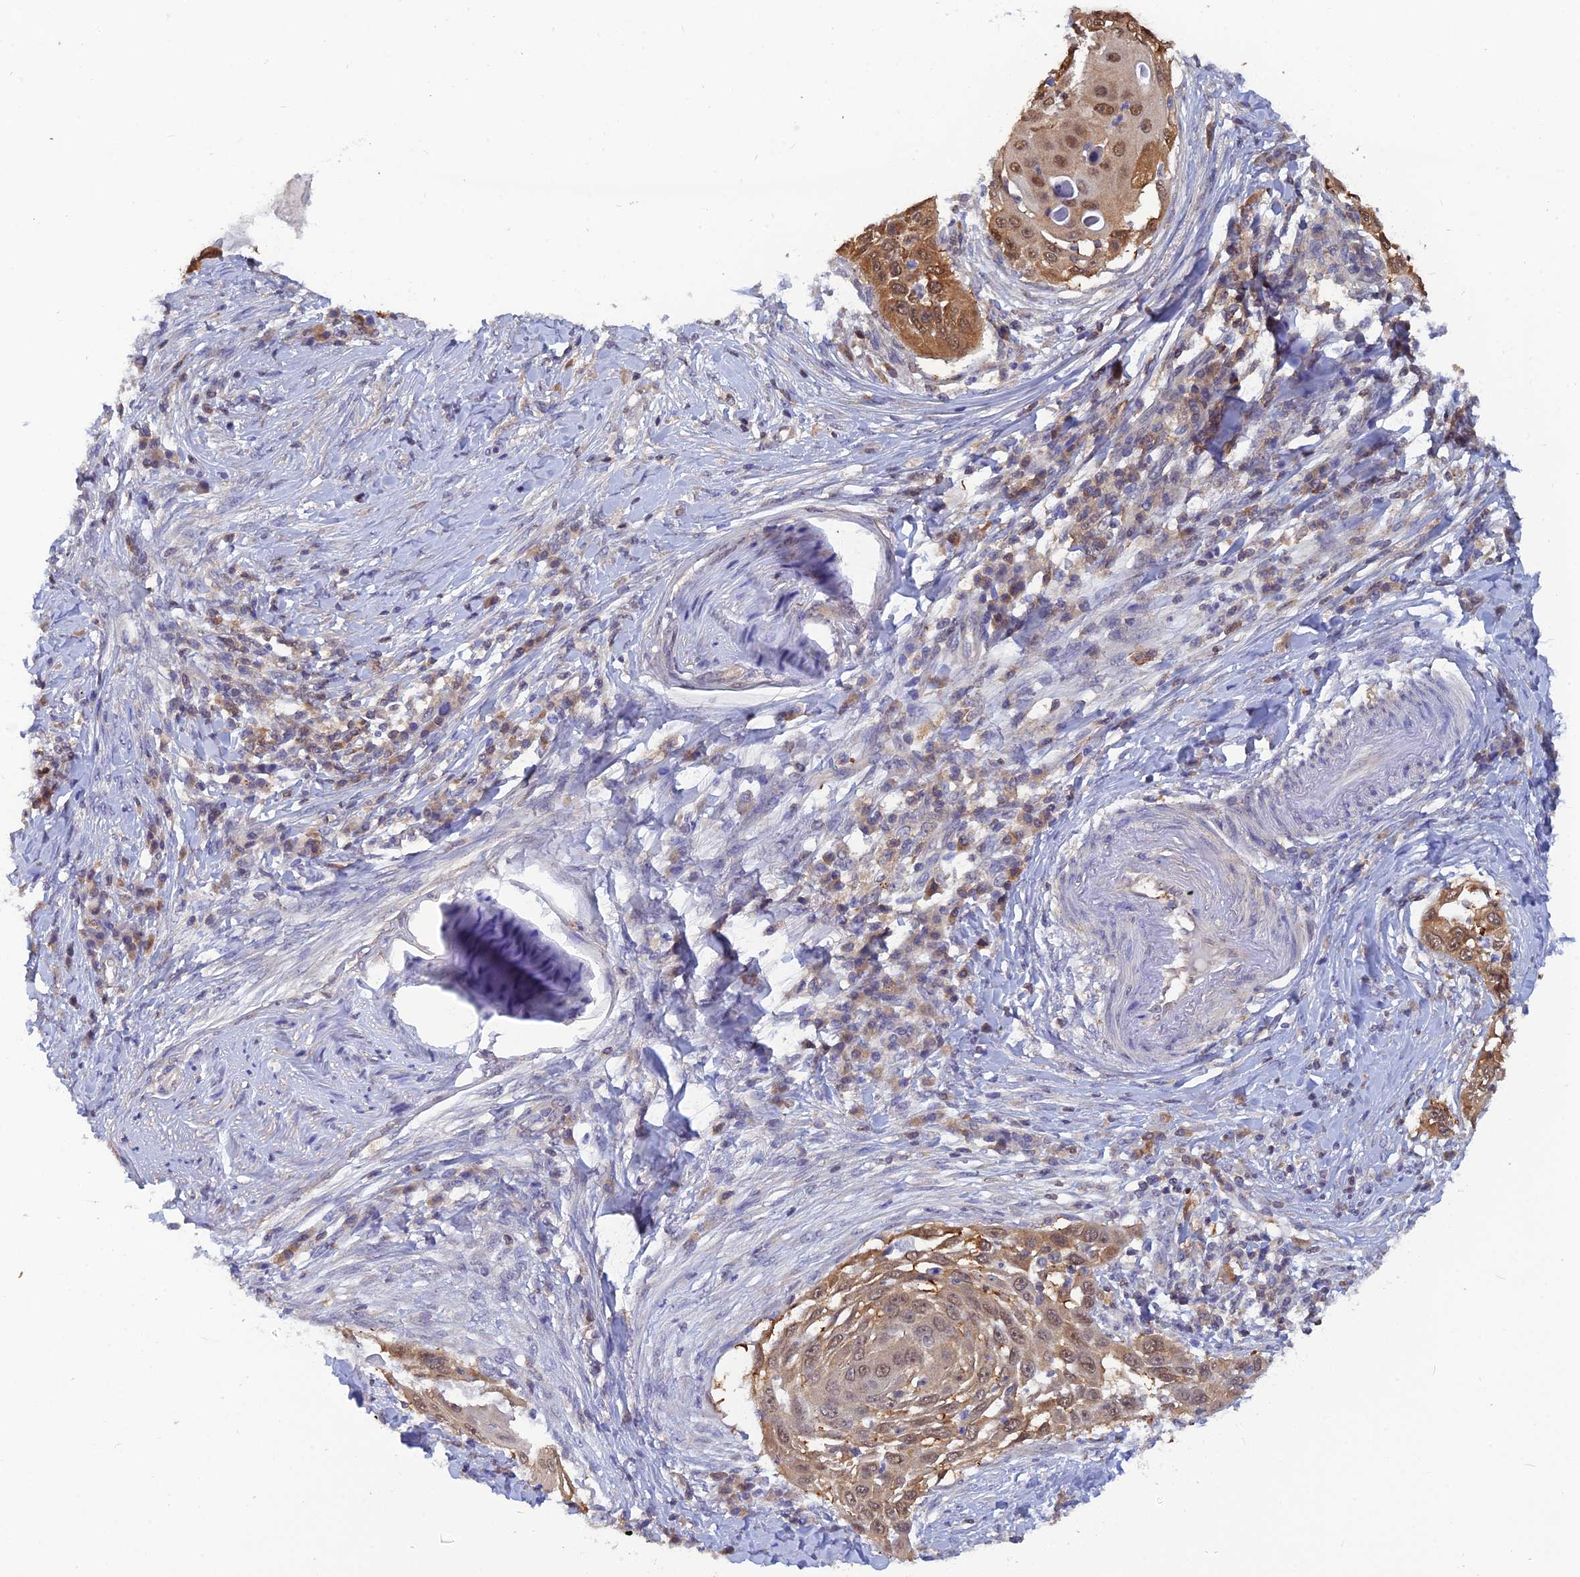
{"staining": {"intensity": "moderate", "quantity": ">75%", "location": "cytoplasmic/membranous,nuclear"}, "tissue": "skin cancer", "cell_type": "Tumor cells", "image_type": "cancer", "snomed": [{"axis": "morphology", "description": "Squamous cell carcinoma, NOS"}, {"axis": "topography", "description": "Skin"}], "caption": "Immunohistochemical staining of skin cancer displays moderate cytoplasmic/membranous and nuclear protein staining in about >75% of tumor cells.", "gene": "HINT1", "patient": {"sex": "female", "age": 44}}